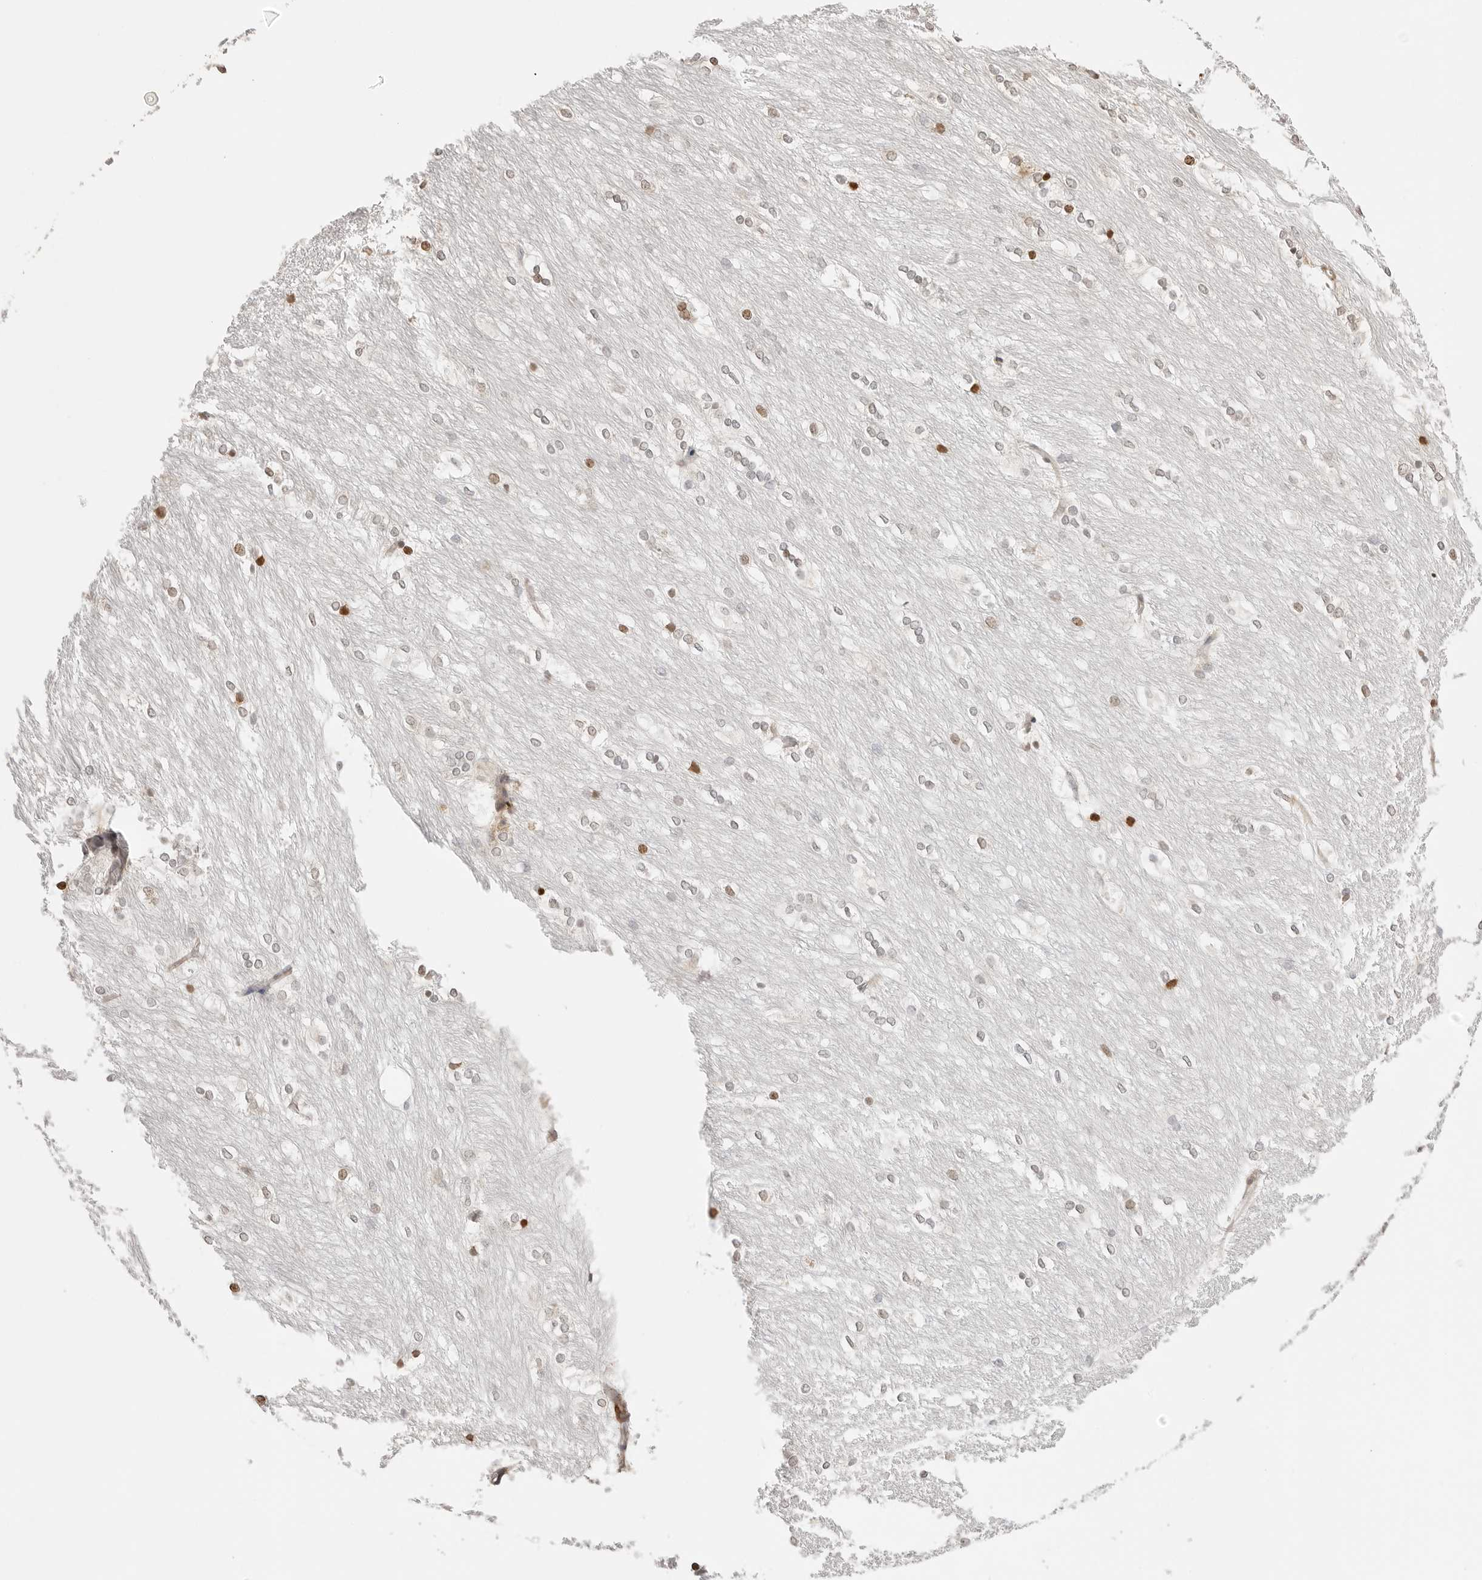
{"staining": {"intensity": "moderate", "quantity": "25%-75%", "location": "nuclear"}, "tissue": "caudate", "cell_type": "Glial cells", "image_type": "normal", "snomed": [{"axis": "morphology", "description": "Normal tissue, NOS"}, {"axis": "topography", "description": "Lateral ventricle wall"}], "caption": "The immunohistochemical stain highlights moderate nuclear positivity in glial cells of normal caudate.", "gene": "FKBP14", "patient": {"sex": "female", "age": 19}}